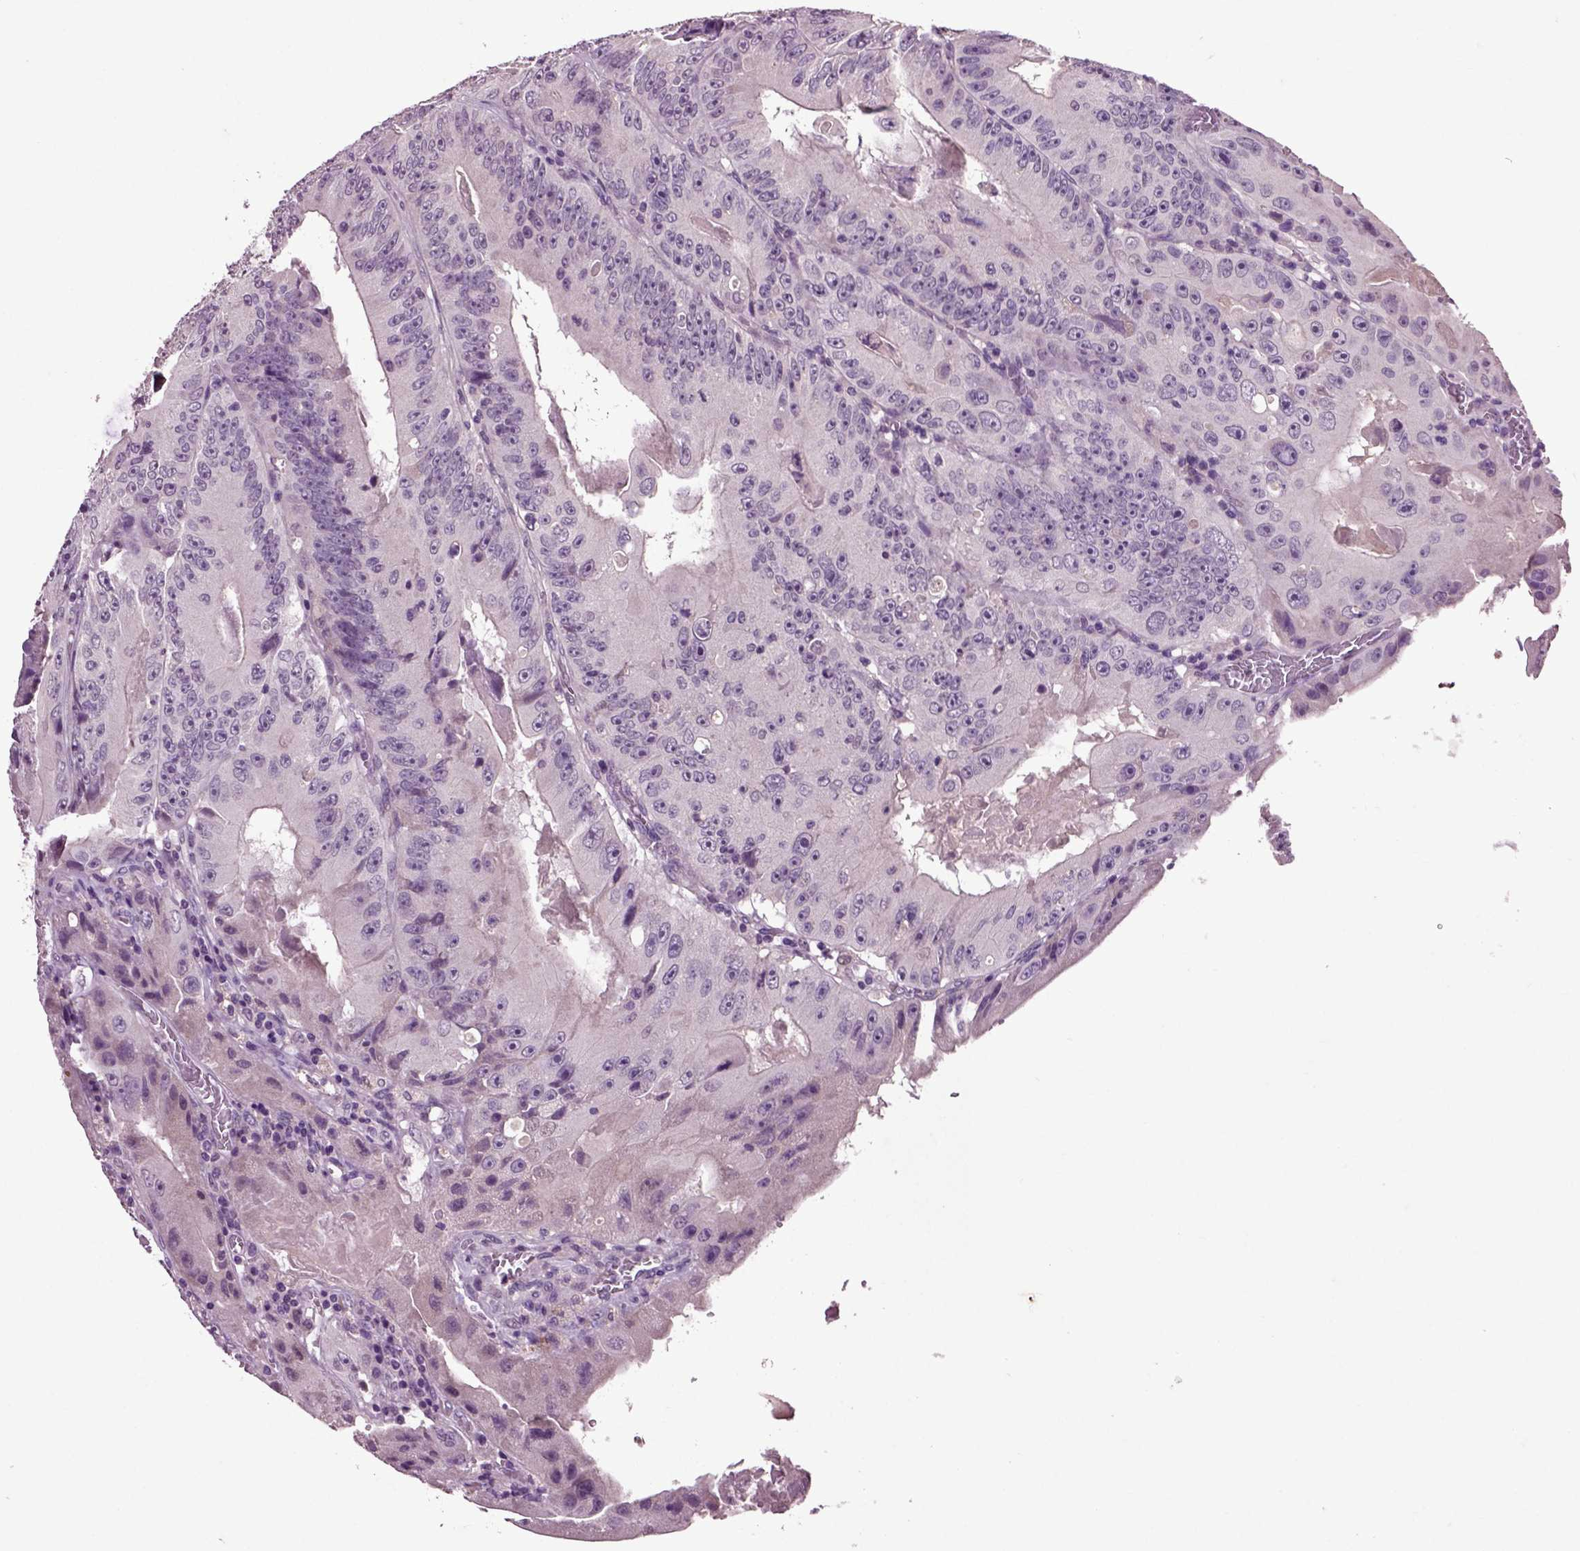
{"staining": {"intensity": "negative", "quantity": "none", "location": "none"}, "tissue": "colorectal cancer", "cell_type": "Tumor cells", "image_type": "cancer", "snomed": [{"axis": "morphology", "description": "Adenocarcinoma, NOS"}, {"axis": "topography", "description": "Colon"}], "caption": "Immunohistochemical staining of adenocarcinoma (colorectal) reveals no significant expression in tumor cells. (Stains: DAB (3,3'-diaminobenzidine) immunohistochemistry with hematoxylin counter stain, Microscopy: brightfield microscopy at high magnification).", "gene": "CRHR1", "patient": {"sex": "female", "age": 86}}